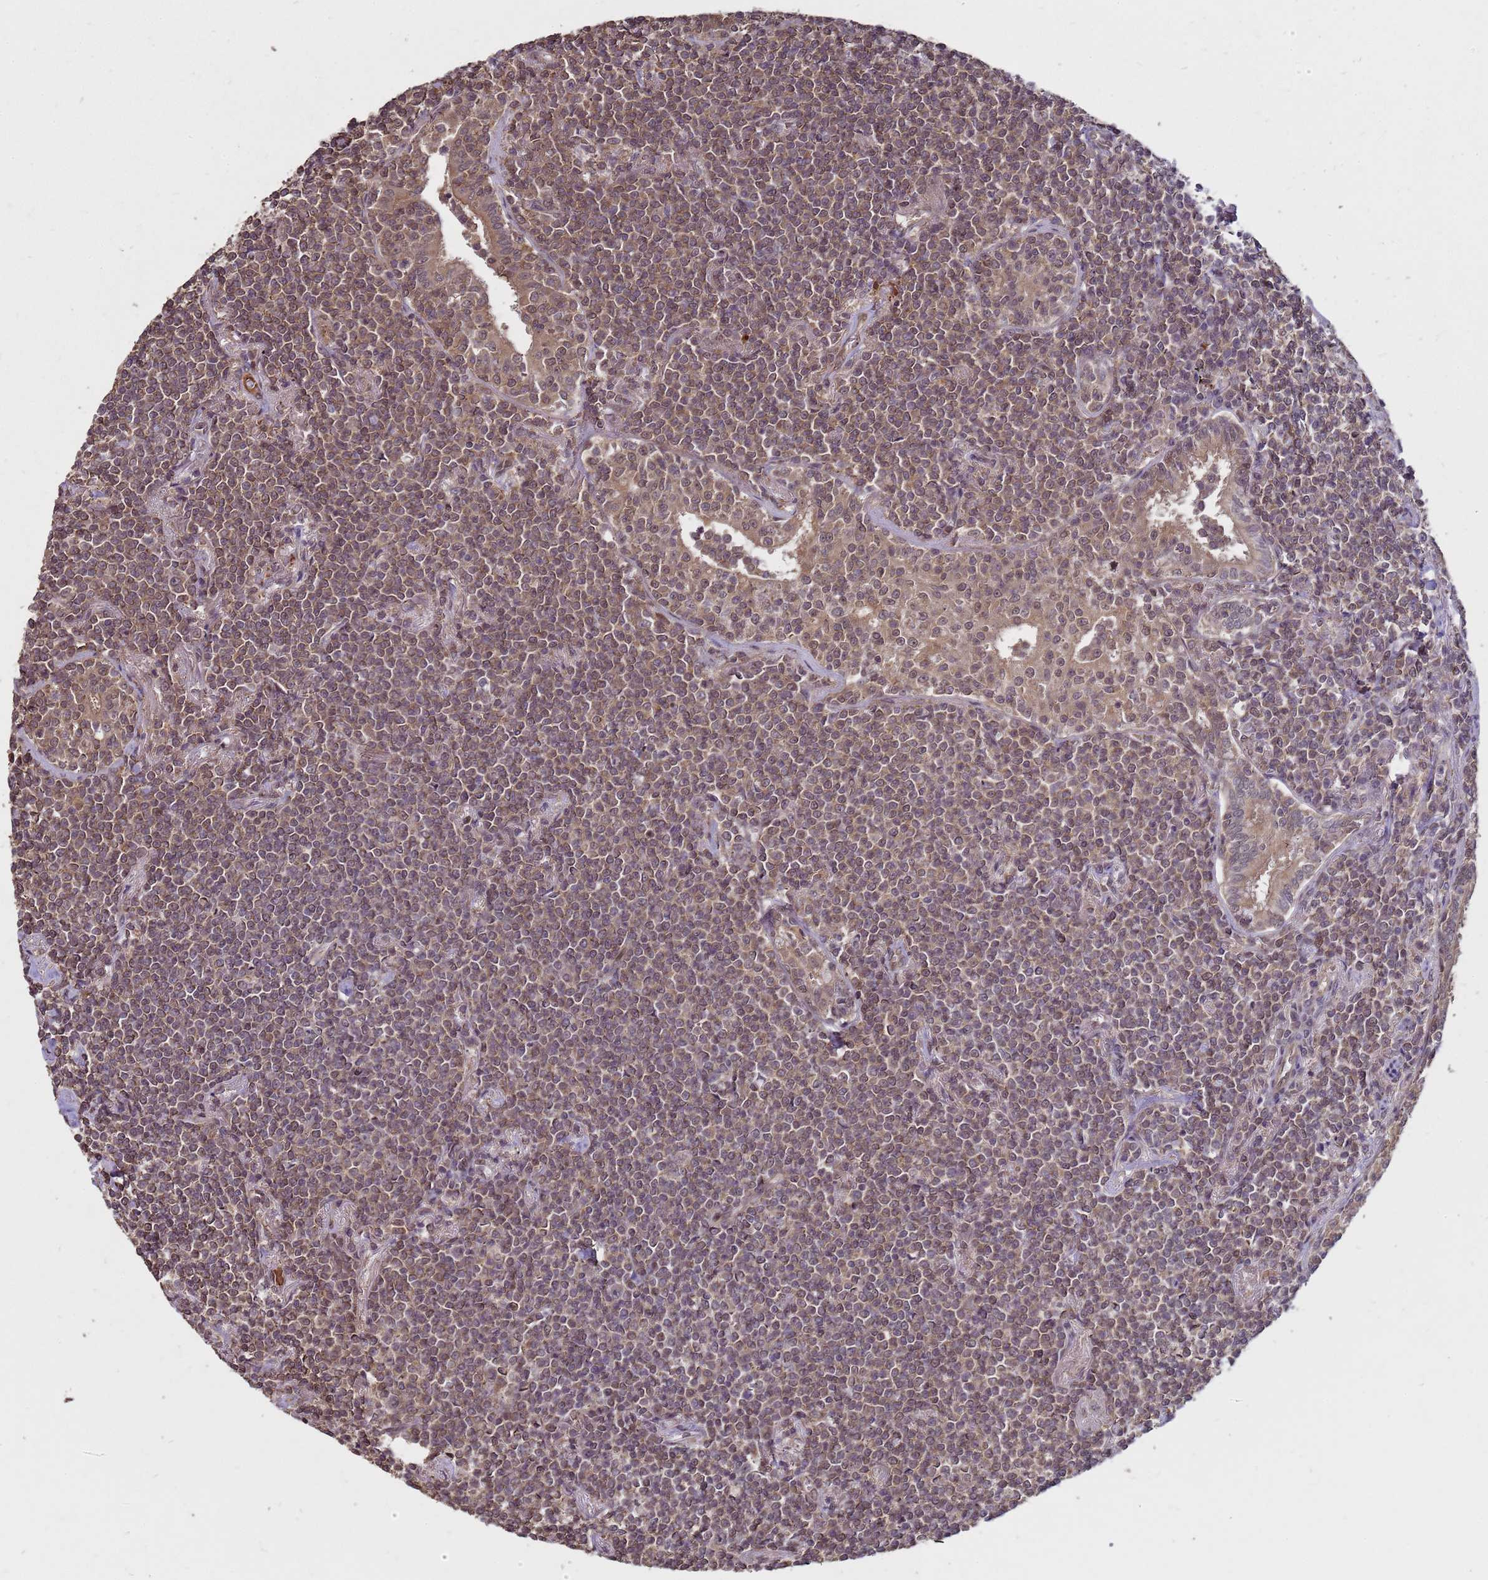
{"staining": {"intensity": "weak", "quantity": "<25%", "location": "cytoplasmic/membranous"}, "tissue": "lymphoma", "cell_type": "Tumor cells", "image_type": "cancer", "snomed": [{"axis": "morphology", "description": "Malignant lymphoma, non-Hodgkin's type, Low grade"}, {"axis": "topography", "description": "Lung"}], "caption": "Malignant lymphoma, non-Hodgkin's type (low-grade) was stained to show a protein in brown. There is no significant positivity in tumor cells.", "gene": "CRBN", "patient": {"sex": "female", "age": 71}}